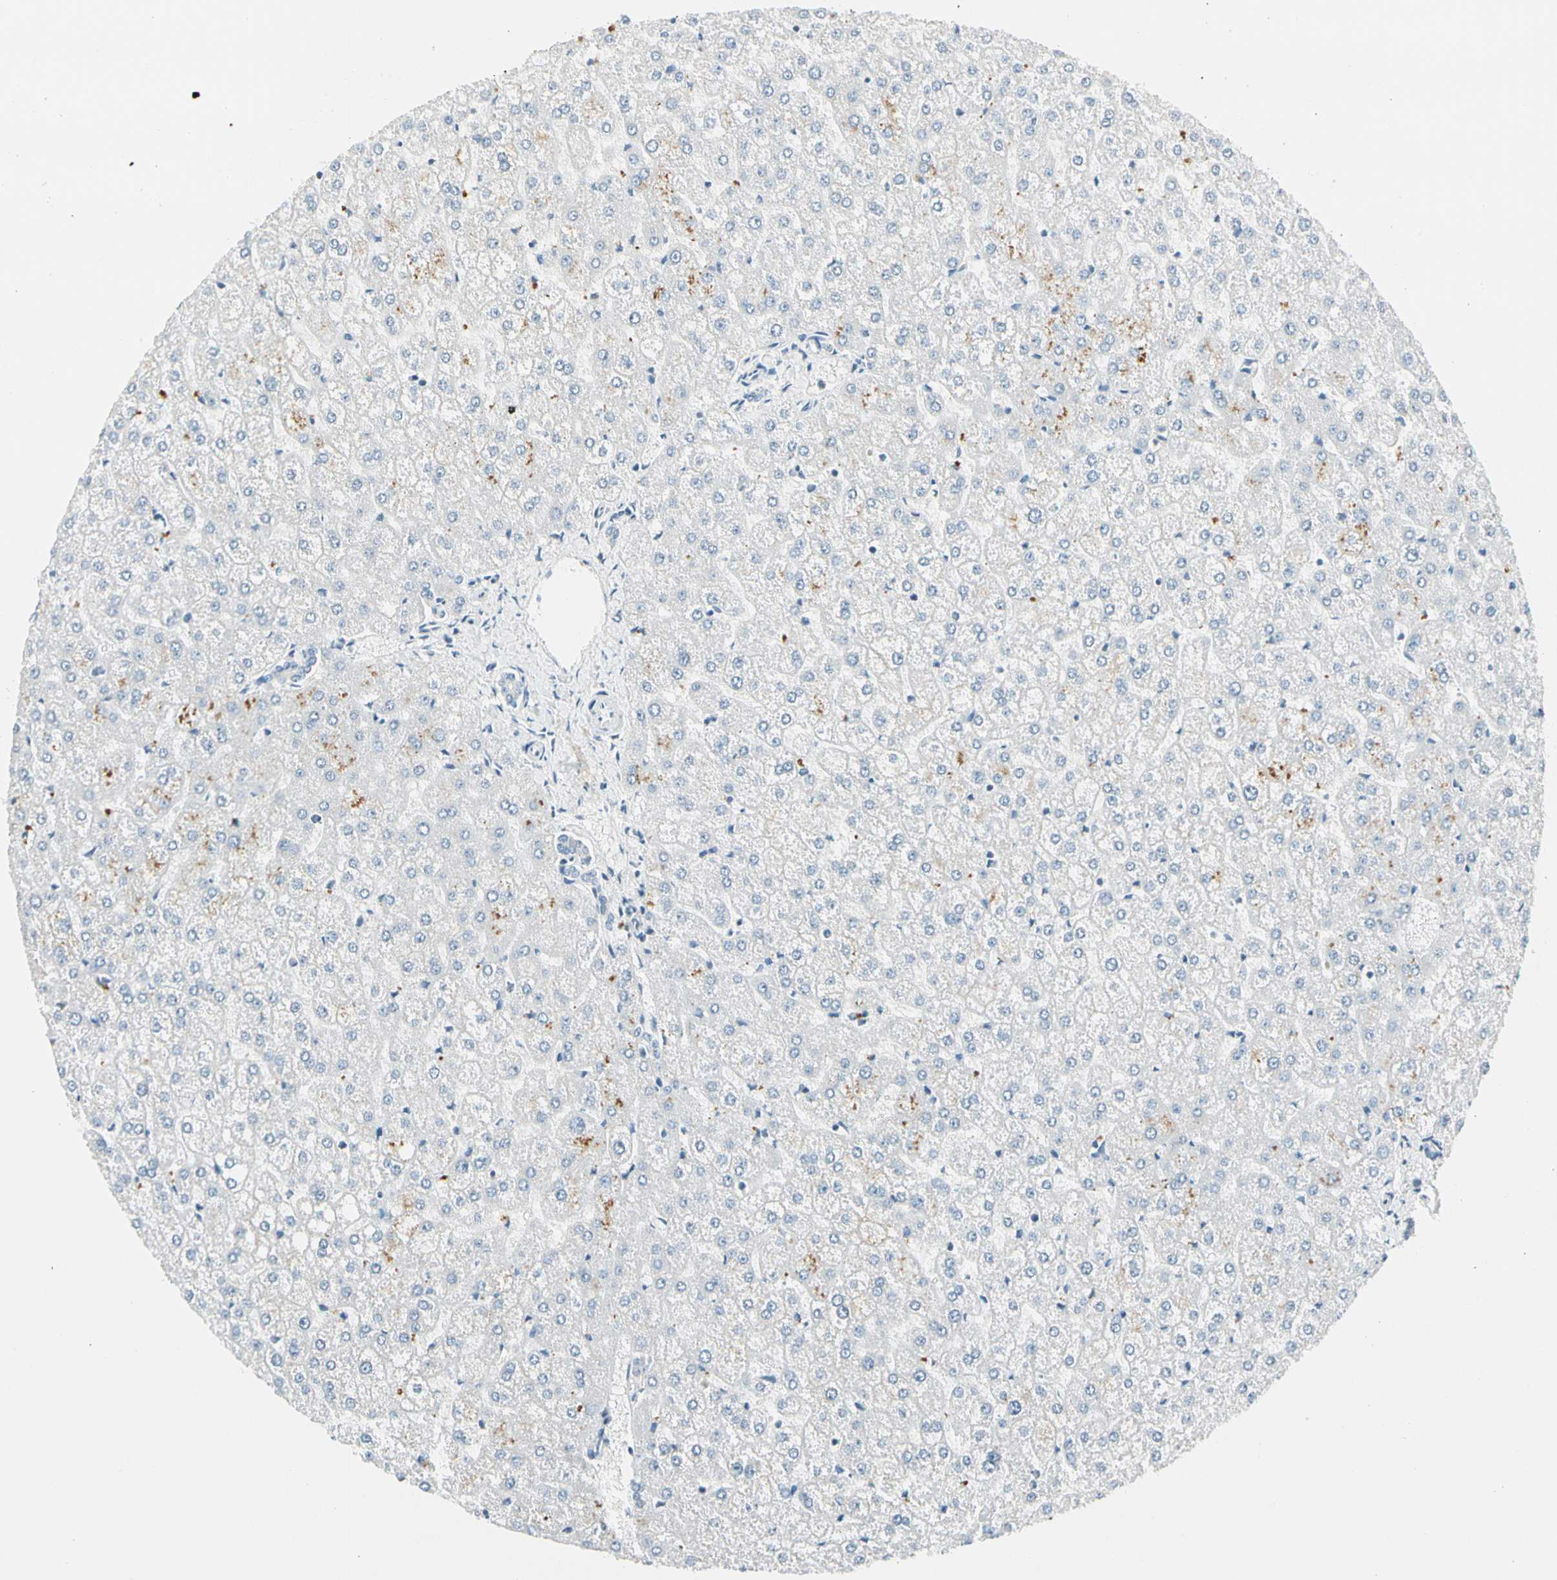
{"staining": {"intensity": "negative", "quantity": "none", "location": "none"}, "tissue": "liver", "cell_type": "Cholangiocytes", "image_type": "normal", "snomed": [{"axis": "morphology", "description": "Normal tissue, NOS"}, {"axis": "topography", "description": "Liver"}], "caption": "The micrograph reveals no staining of cholangiocytes in benign liver.", "gene": "ZSCAN1", "patient": {"sex": "female", "age": 32}}